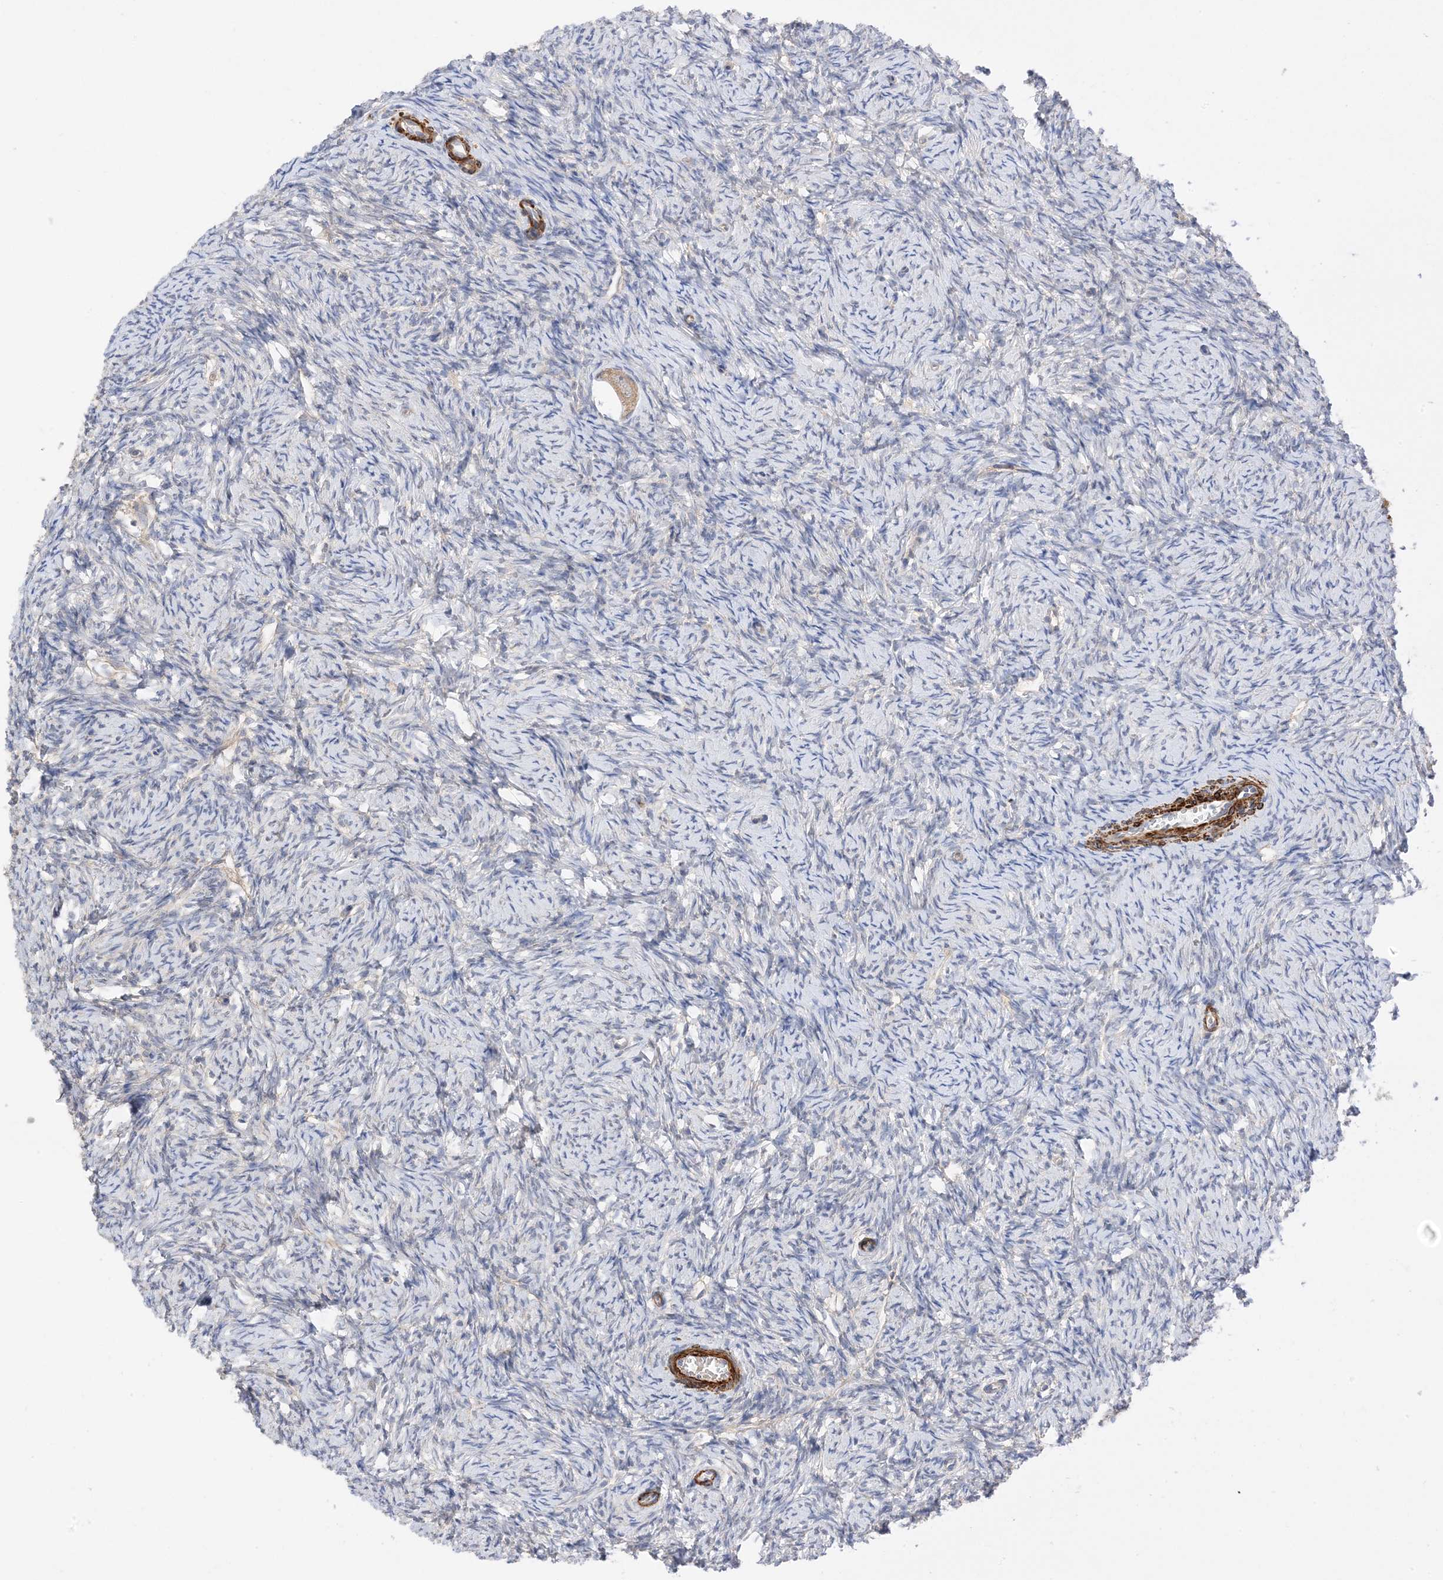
{"staining": {"intensity": "strong", "quantity": "<25%", "location": "cytoplasmic/membranous"}, "tissue": "ovary", "cell_type": "Ovarian stroma cells", "image_type": "normal", "snomed": [{"axis": "morphology", "description": "Normal tissue, NOS"}, {"axis": "morphology", "description": "Cyst, NOS"}, {"axis": "topography", "description": "Ovary"}], "caption": "Immunohistochemical staining of benign human ovary displays medium levels of strong cytoplasmic/membranous positivity in about <25% of ovarian stroma cells.", "gene": "KIFBP", "patient": {"sex": "female", "age": 33}}